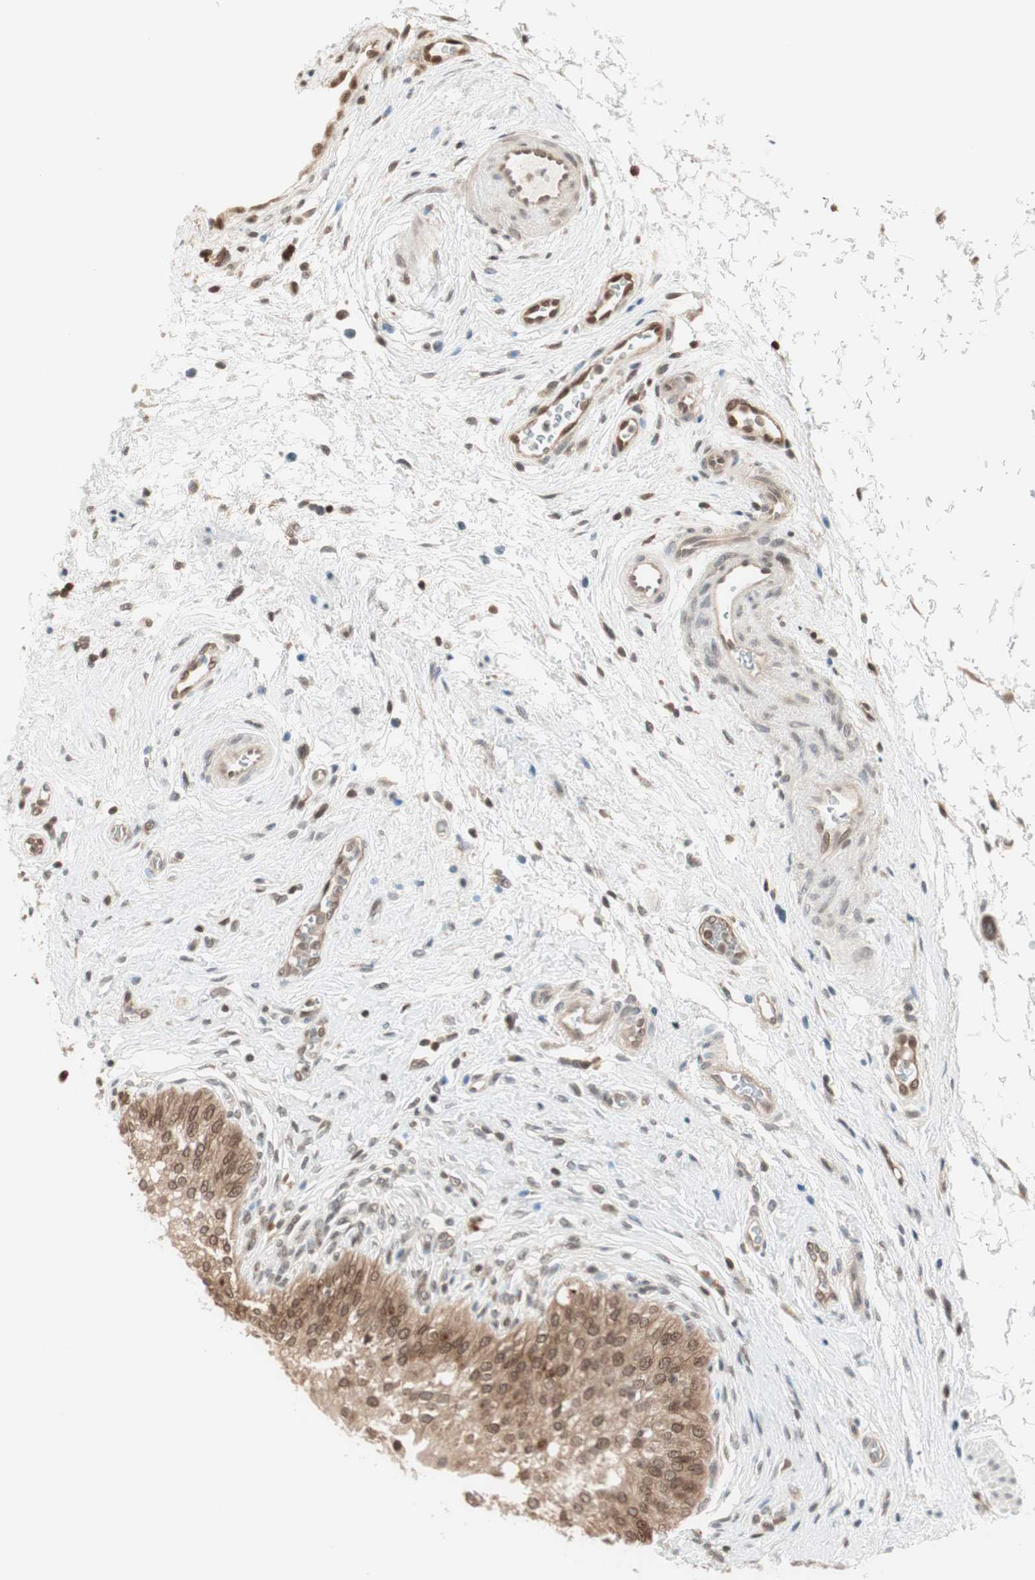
{"staining": {"intensity": "moderate", "quantity": ">75%", "location": "cytoplasmic/membranous,nuclear"}, "tissue": "urinary bladder", "cell_type": "Urothelial cells", "image_type": "normal", "snomed": [{"axis": "morphology", "description": "Normal tissue, NOS"}, {"axis": "morphology", "description": "Urothelial carcinoma, High grade"}, {"axis": "topography", "description": "Urinary bladder"}], "caption": "Brown immunohistochemical staining in unremarkable human urinary bladder exhibits moderate cytoplasmic/membranous,nuclear staining in about >75% of urothelial cells. (Stains: DAB in brown, nuclei in blue, Microscopy: brightfield microscopy at high magnification).", "gene": "UBE2I", "patient": {"sex": "male", "age": 46}}